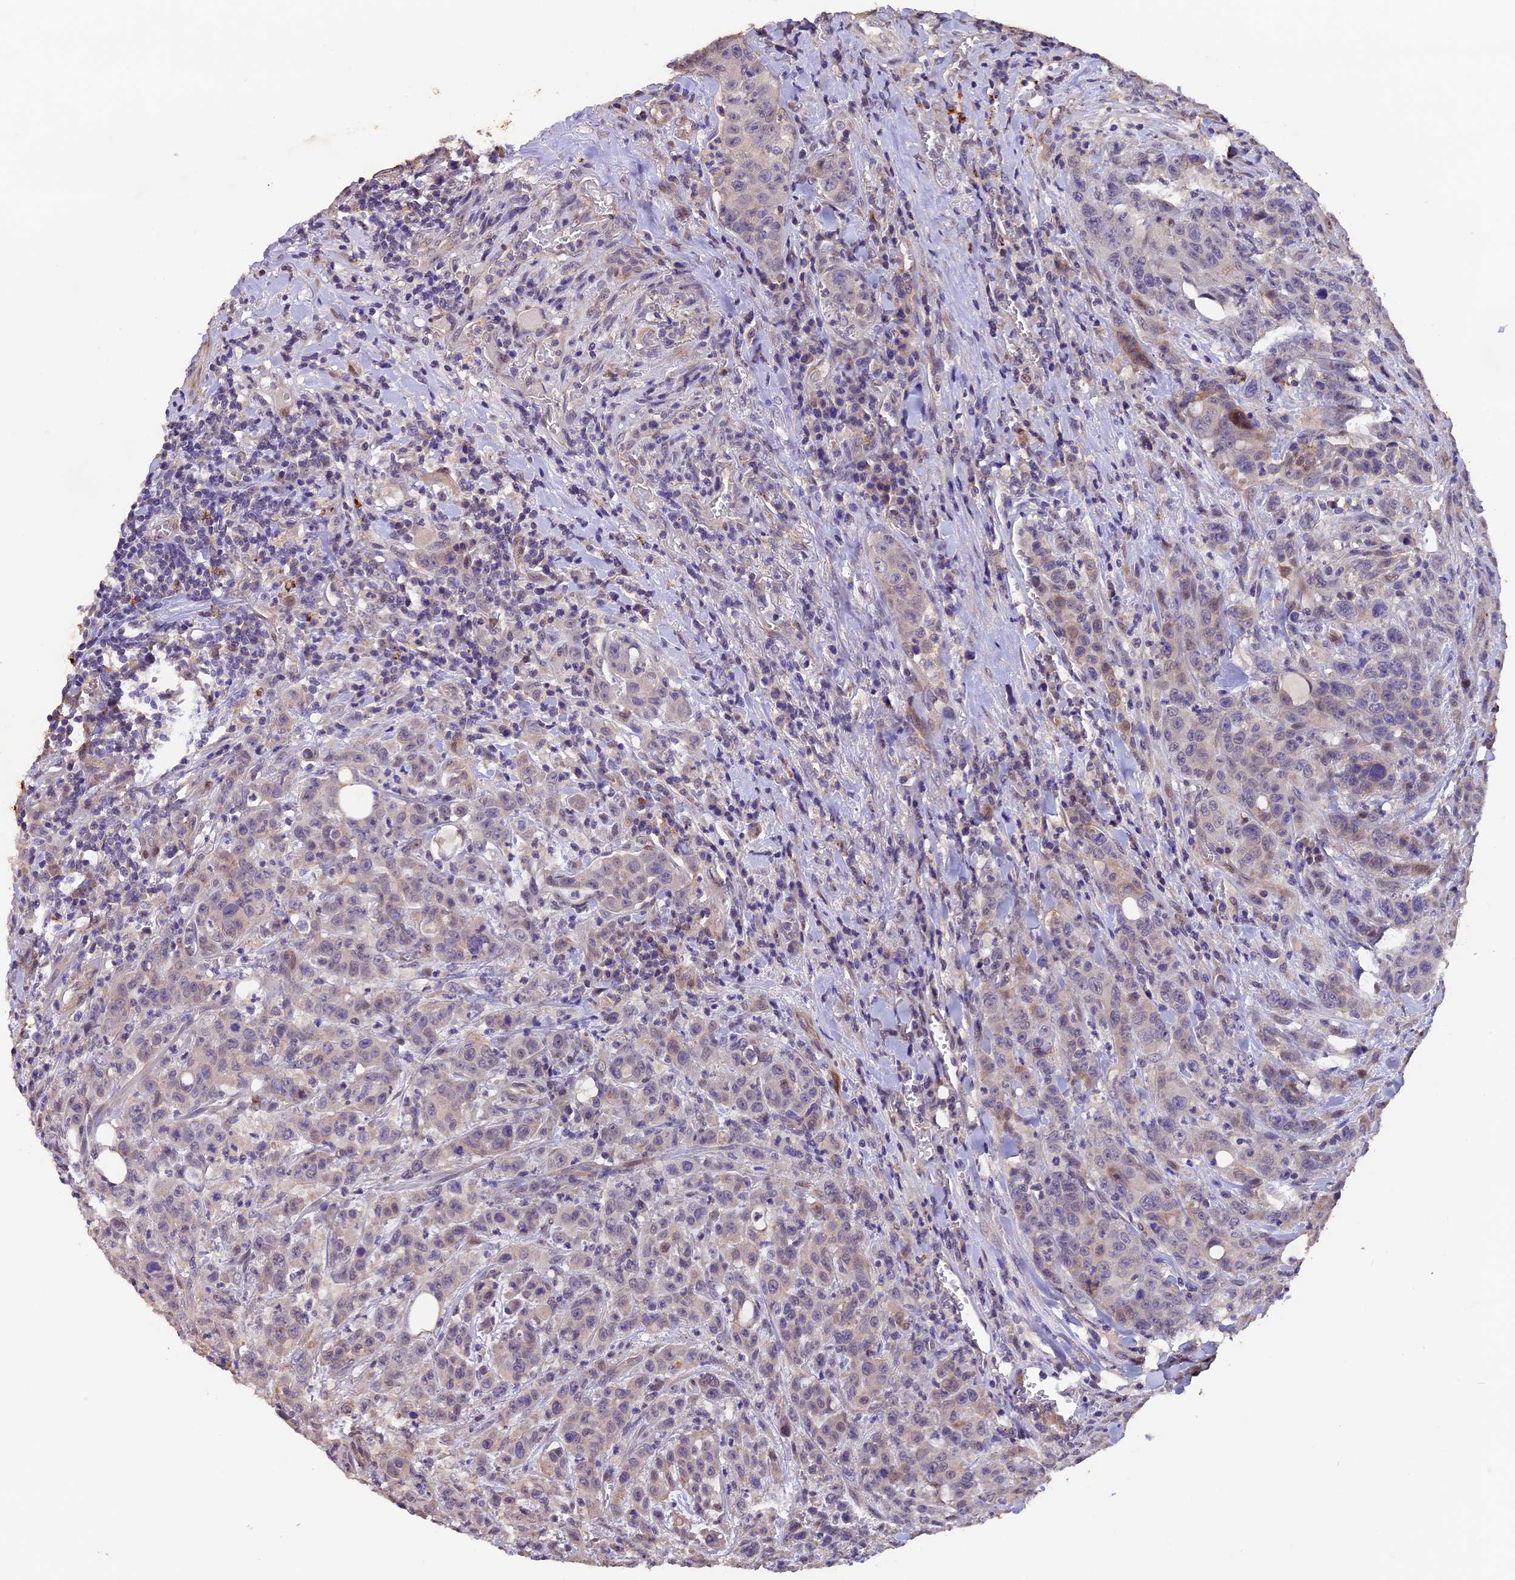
{"staining": {"intensity": "moderate", "quantity": "<25%", "location": "cytoplasmic/membranous"}, "tissue": "colorectal cancer", "cell_type": "Tumor cells", "image_type": "cancer", "snomed": [{"axis": "morphology", "description": "Adenocarcinoma, NOS"}, {"axis": "topography", "description": "Colon"}], "caption": "Immunohistochemical staining of human colorectal adenocarcinoma reveals moderate cytoplasmic/membranous protein staining in about <25% of tumor cells.", "gene": "NCK2", "patient": {"sex": "male", "age": 62}}